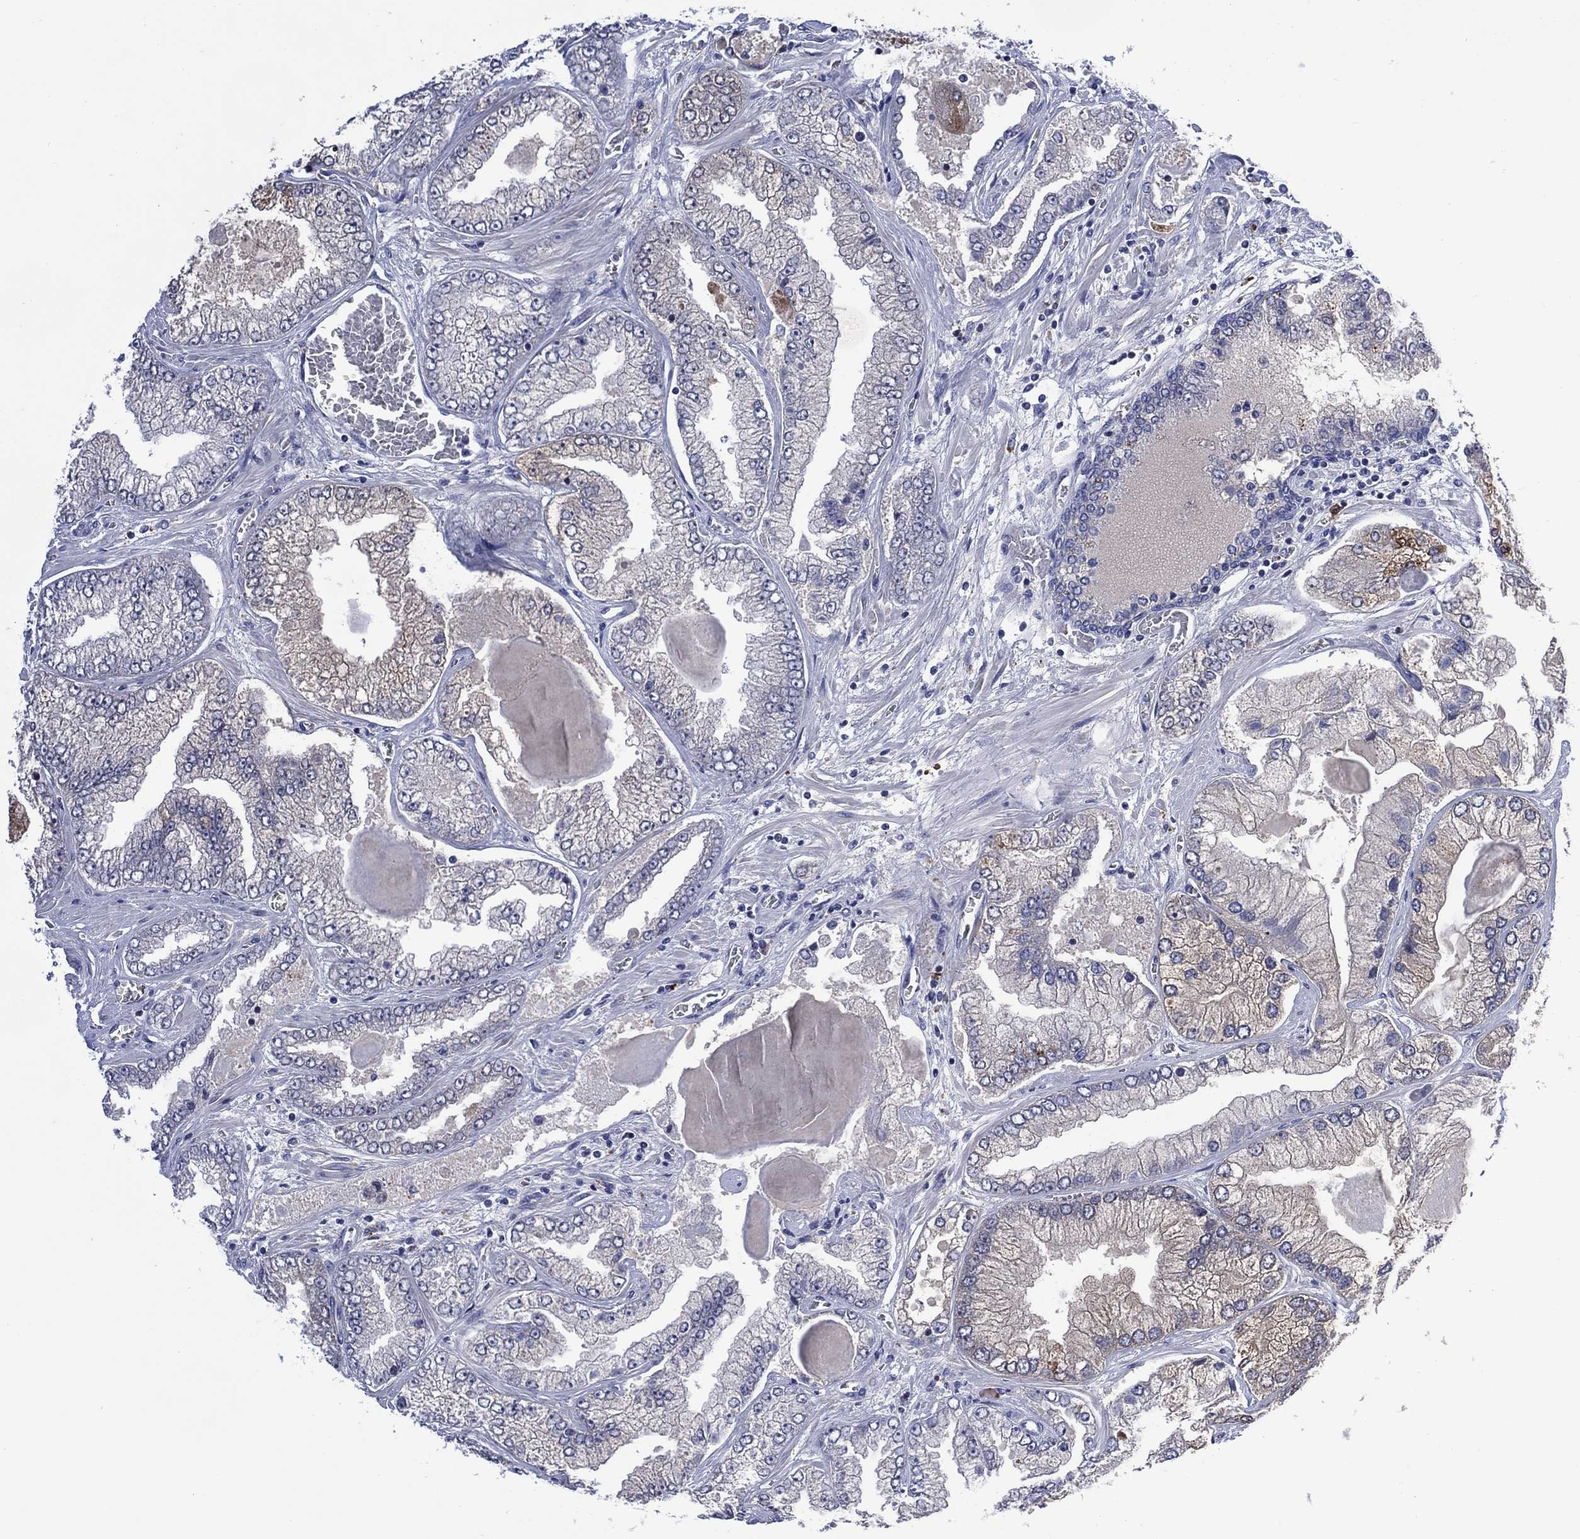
{"staining": {"intensity": "negative", "quantity": "none", "location": "none"}, "tissue": "prostate cancer", "cell_type": "Tumor cells", "image_type": "cancer", "snomed": [{"axis": "morphology", "description": "Adenocarcinoma, Low grade"}, {"axis": "topography", "description": "Prostate"}], "caption": "High power microscopy image of an immunohistochemistry photomicrograph of prostate cancer, revealing no significant positivity in tumor cells.", "gene": "USP26", "patient": {"sex": "male", "age": 57}}